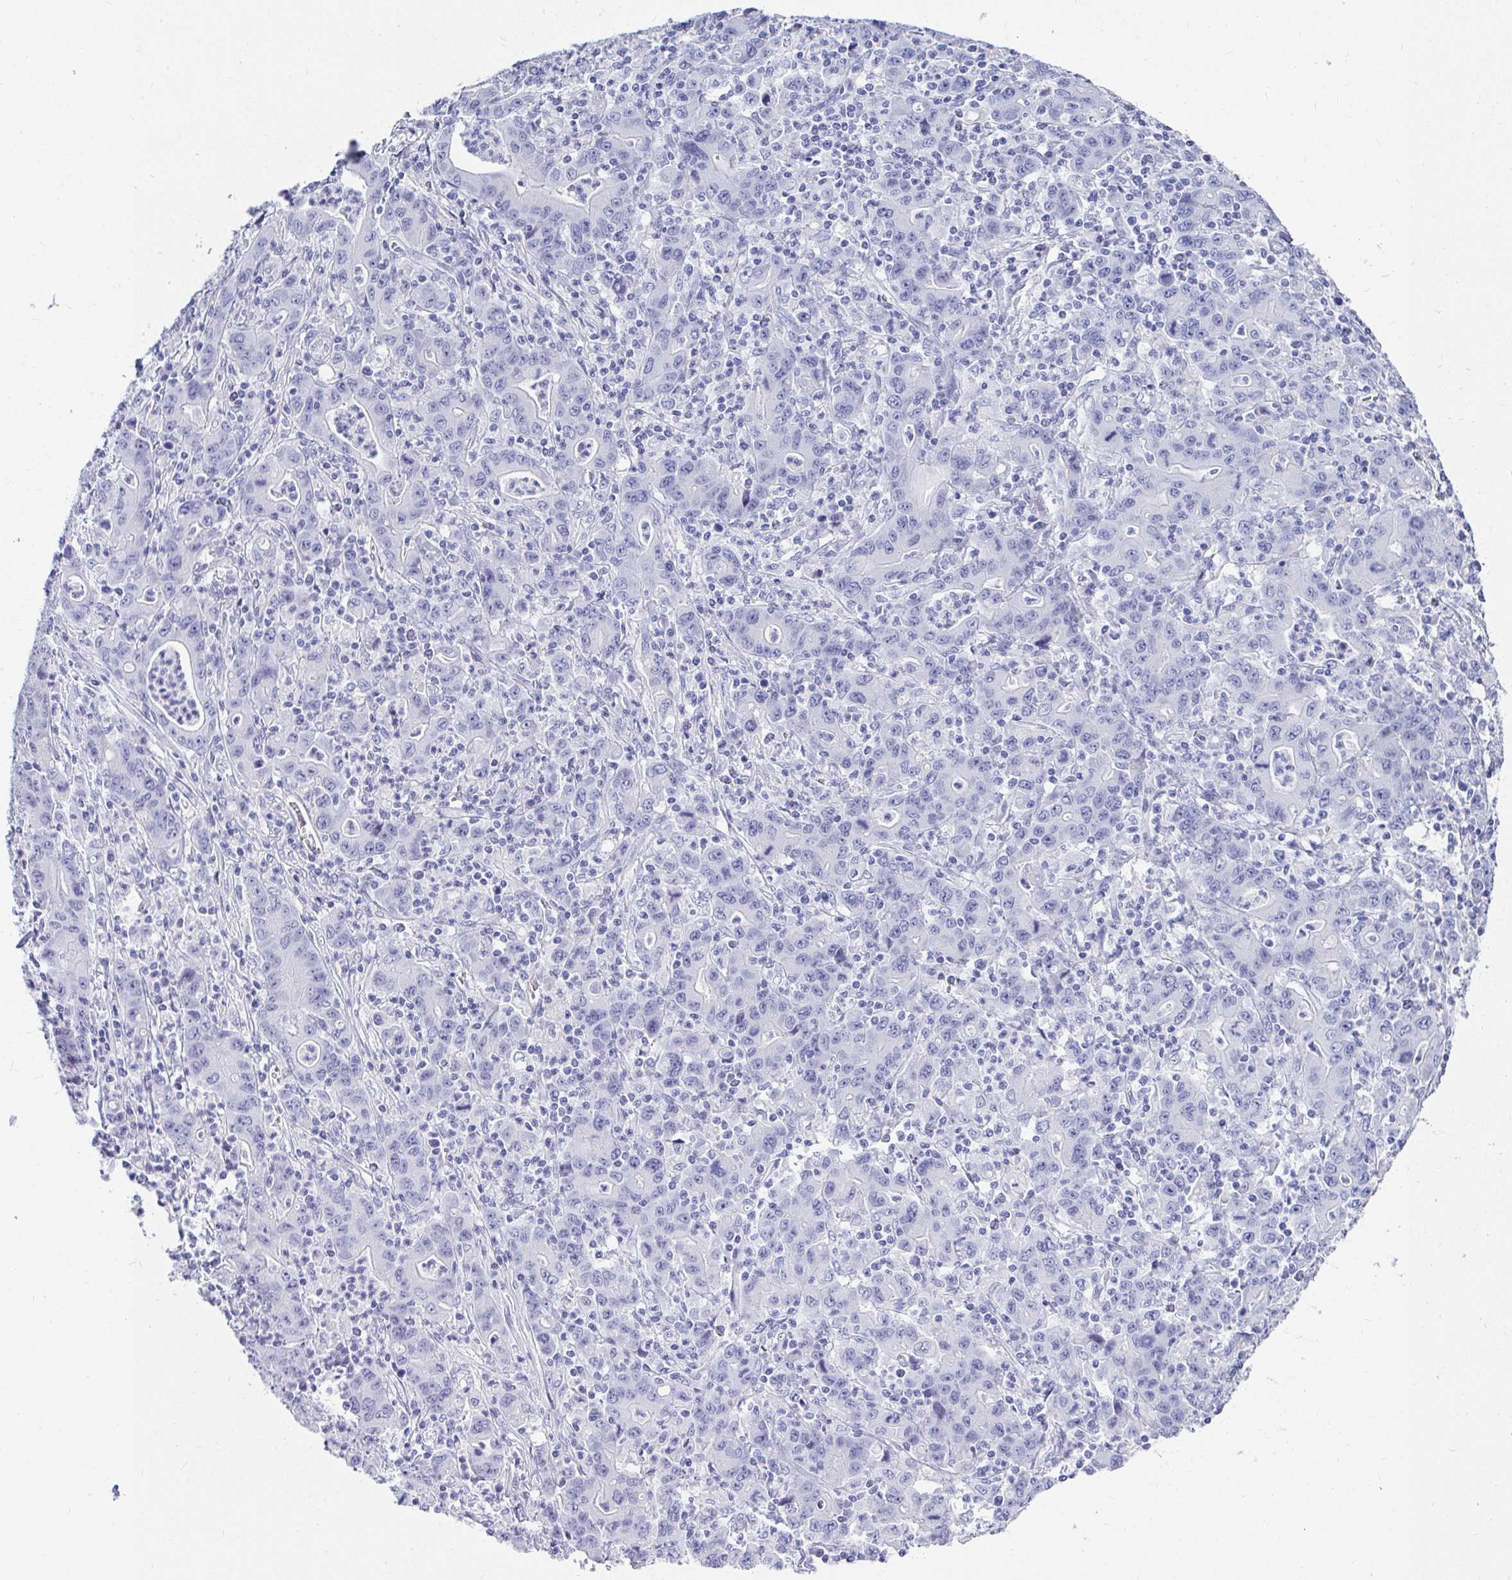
{"staining": {"intensity": "negative", "quantity": "none", "location": "none"}, "tissue": "stomach cancer", "cell_type": "Tumor cells", "image_type": "cancer", "snomed": [{"axis": "morphology", "description": "Adenocarcinoma, NOS"}, {"axis": "topography", "description": "Stomach, upper"}], "caption": "High power microscopy photomicrograph of an immunohistochemistry (IHC) micrograph of adenocarcinoma (stomach), revealing no significant staining in tumor cells. (DAB immunohistochemistry (IHC) visualized using brightfield microscopy, high magnification).", "gene": "DPEP3", "patient": {"sex": "male", "age": 69}}